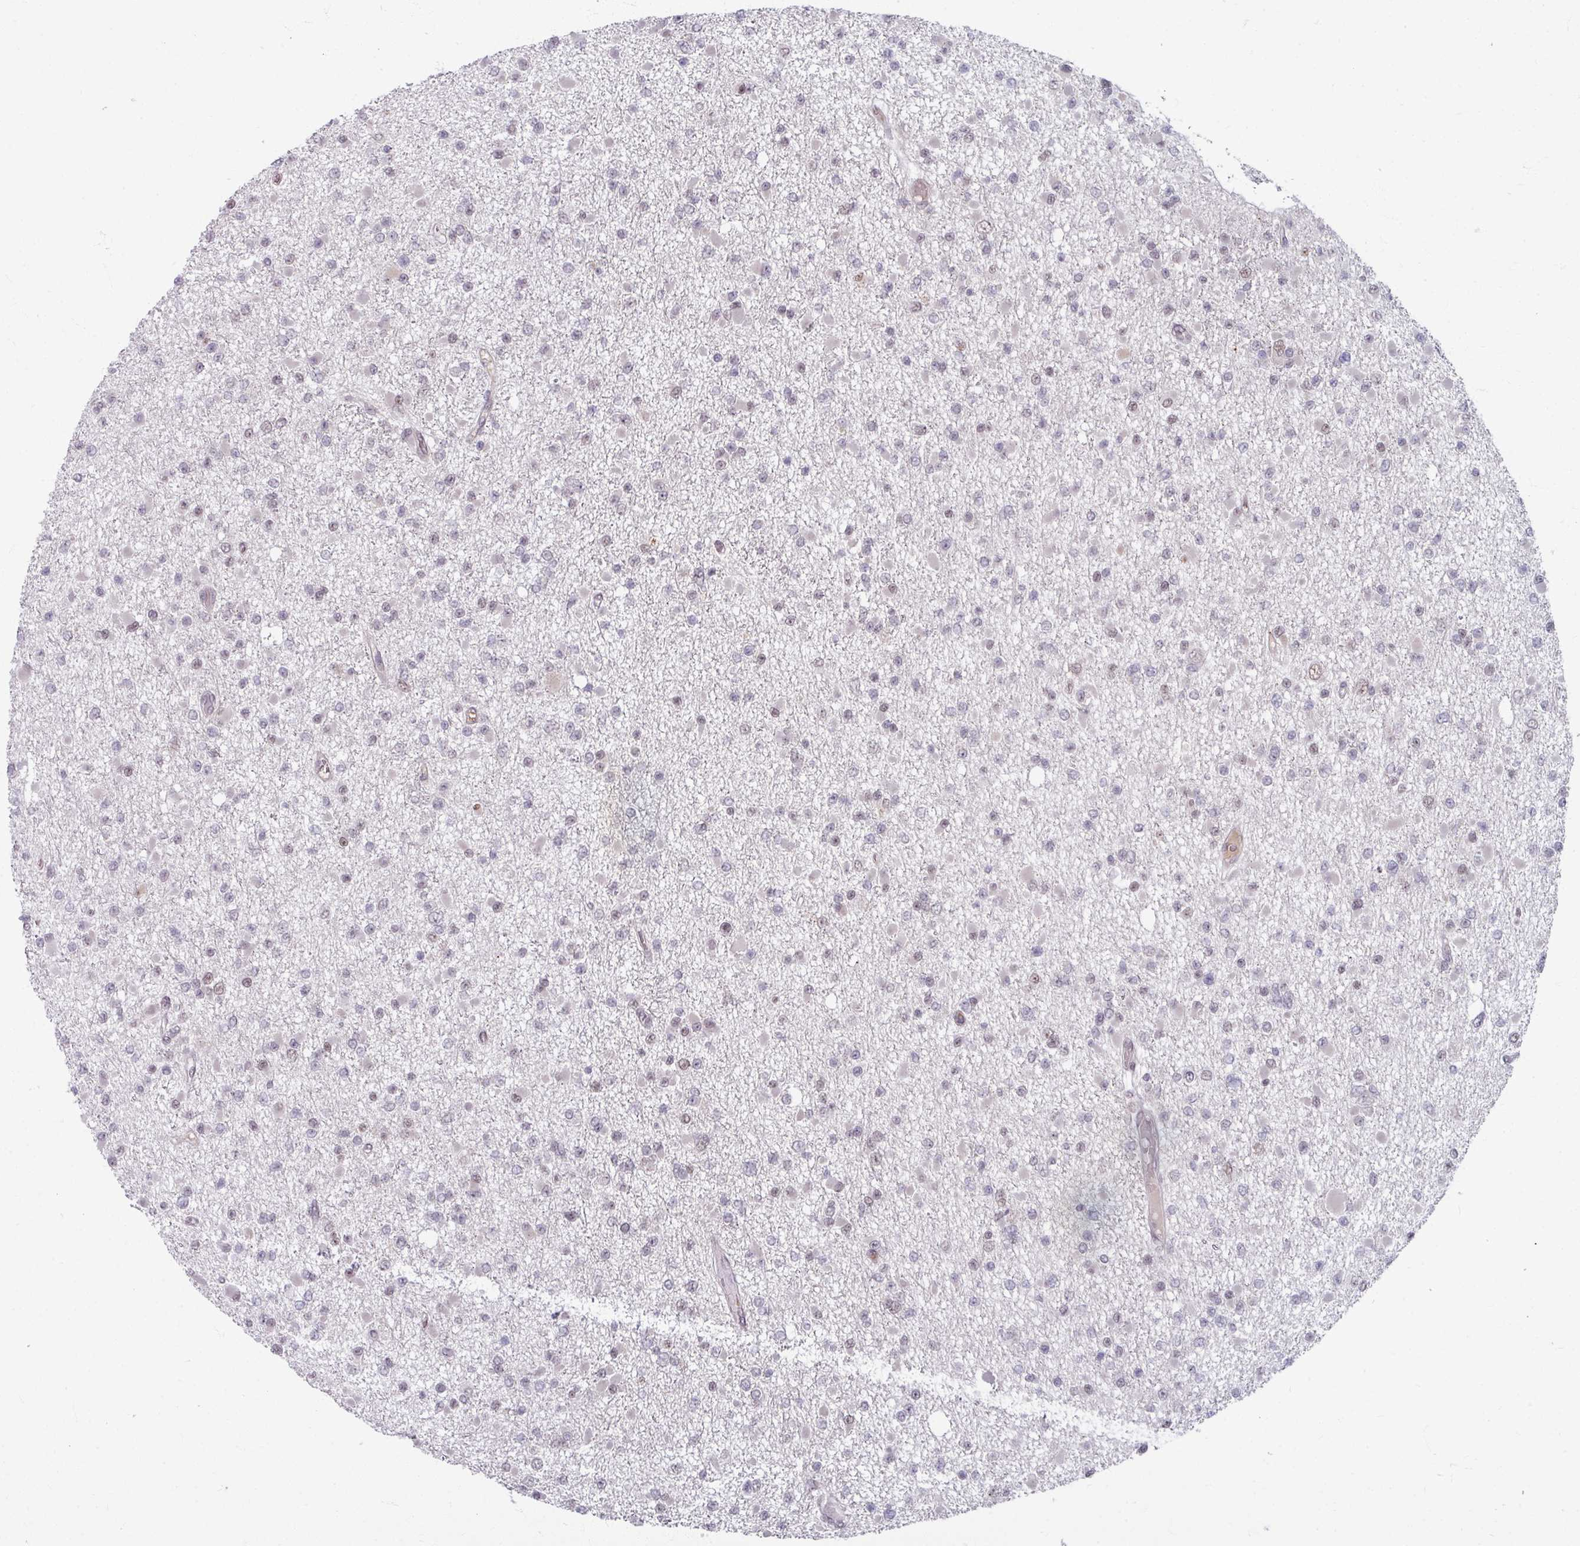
{"staining": {"intensity": "negative", "quantity": "none", "location": "none"}, "tissue": "glioma", "cell_type": "Tumor cells", "image_type": "cancer", "snomed": [{"axis": "morphology", "description": "Glioma, malignant, Low grade"}, {"axis": "topography", "description": "Brain"}], "caption": "This is an IHC image of glioma. There is no expression in tumor cells.", "gene": "KLC3", "patient": {"sex": "female", "age": 22}}